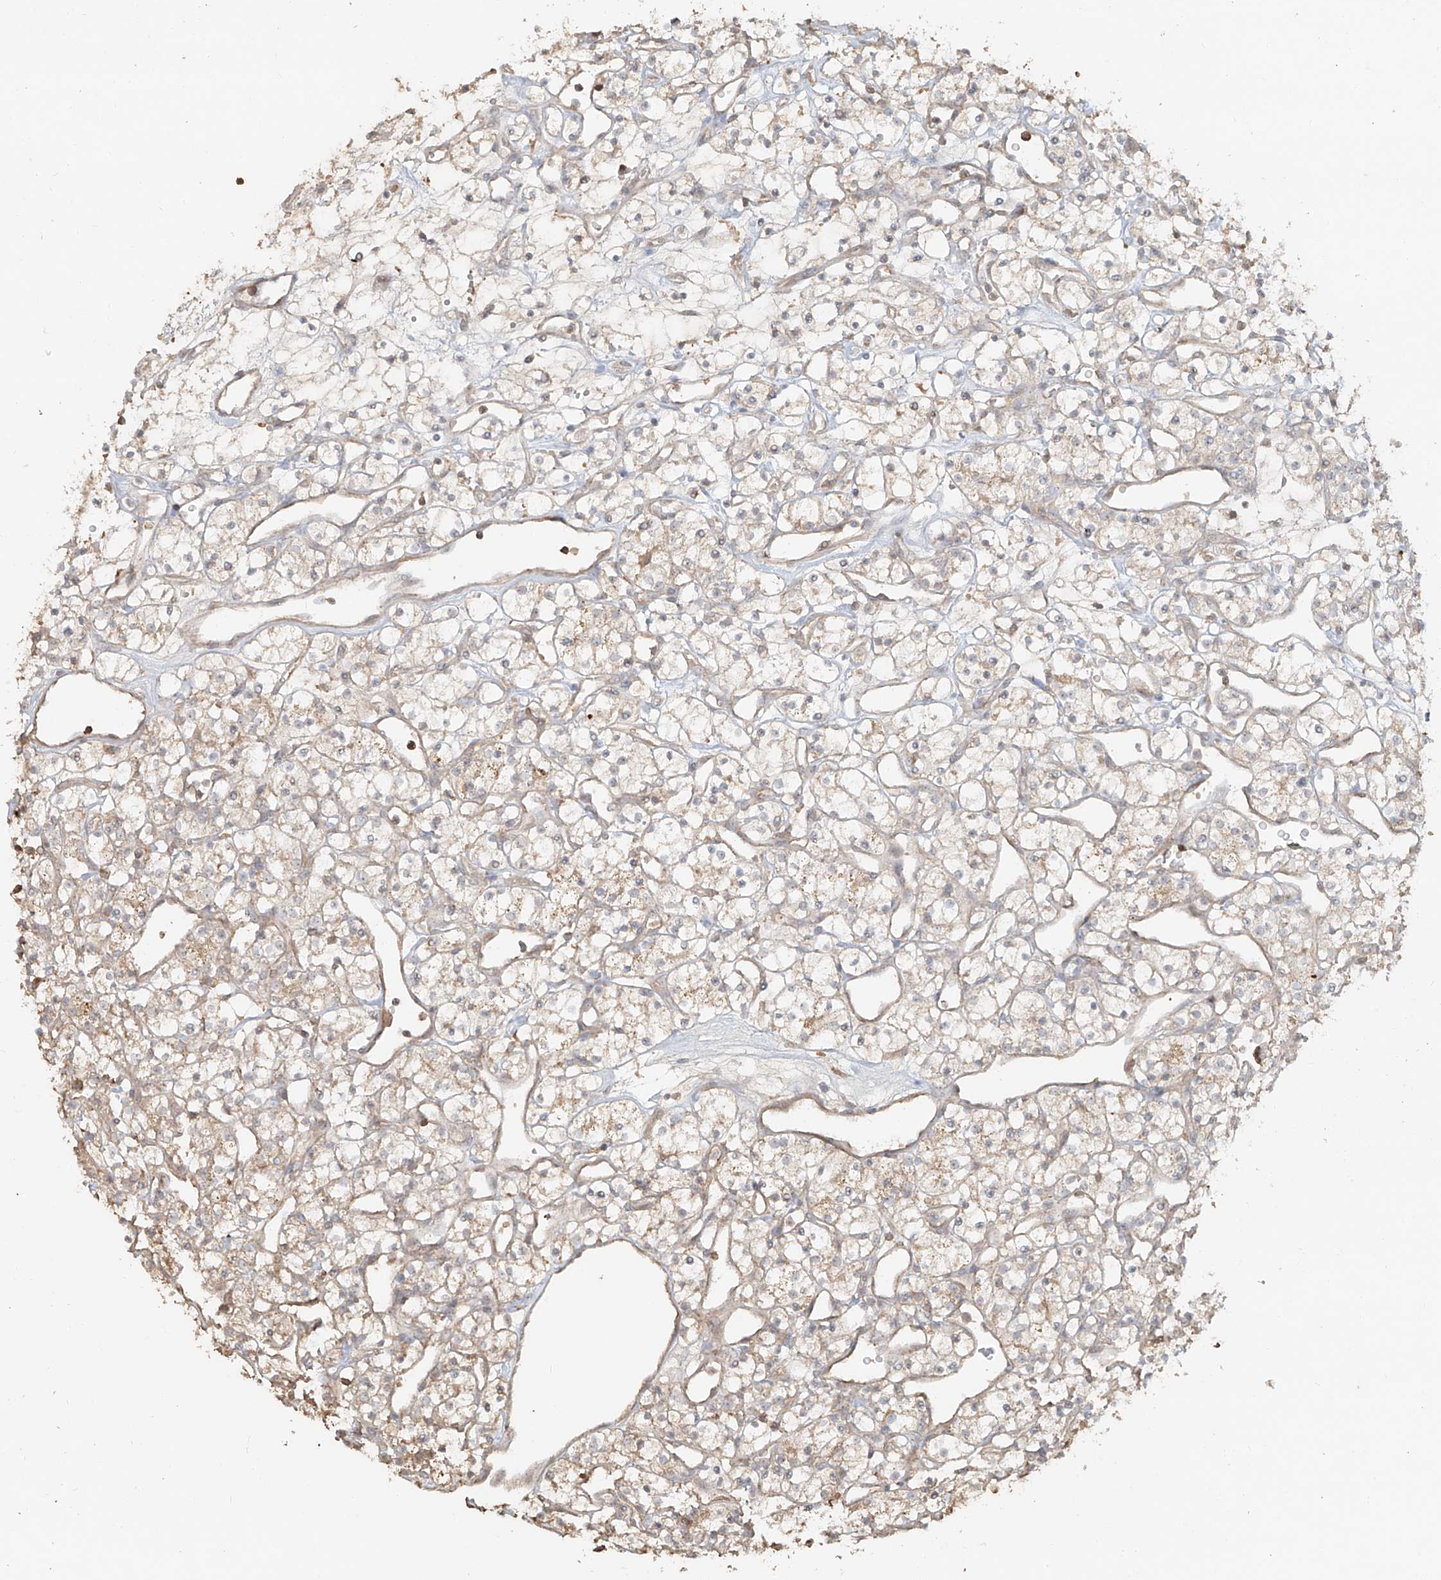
{"staining": {"intensity": "weak", "quantity": "<25%", "location": "cytoplasmic/membranous"}, "tissue": "renal cancer", "cell_type": "Tumor cells", "image_type": "cancer", "snomed": [{"axis": "morphology", "description": "Adenocarcinoma, NOS"}, {"axis": "topography", "description": "Kidney"}], "caption": "Immunohistochemical staining of human renal cancer (adenocarcinoma) exhibits no significant expression in tumor cells.", "gene": "NPHS1", "patient": {"sex": "female", "age": 60}}